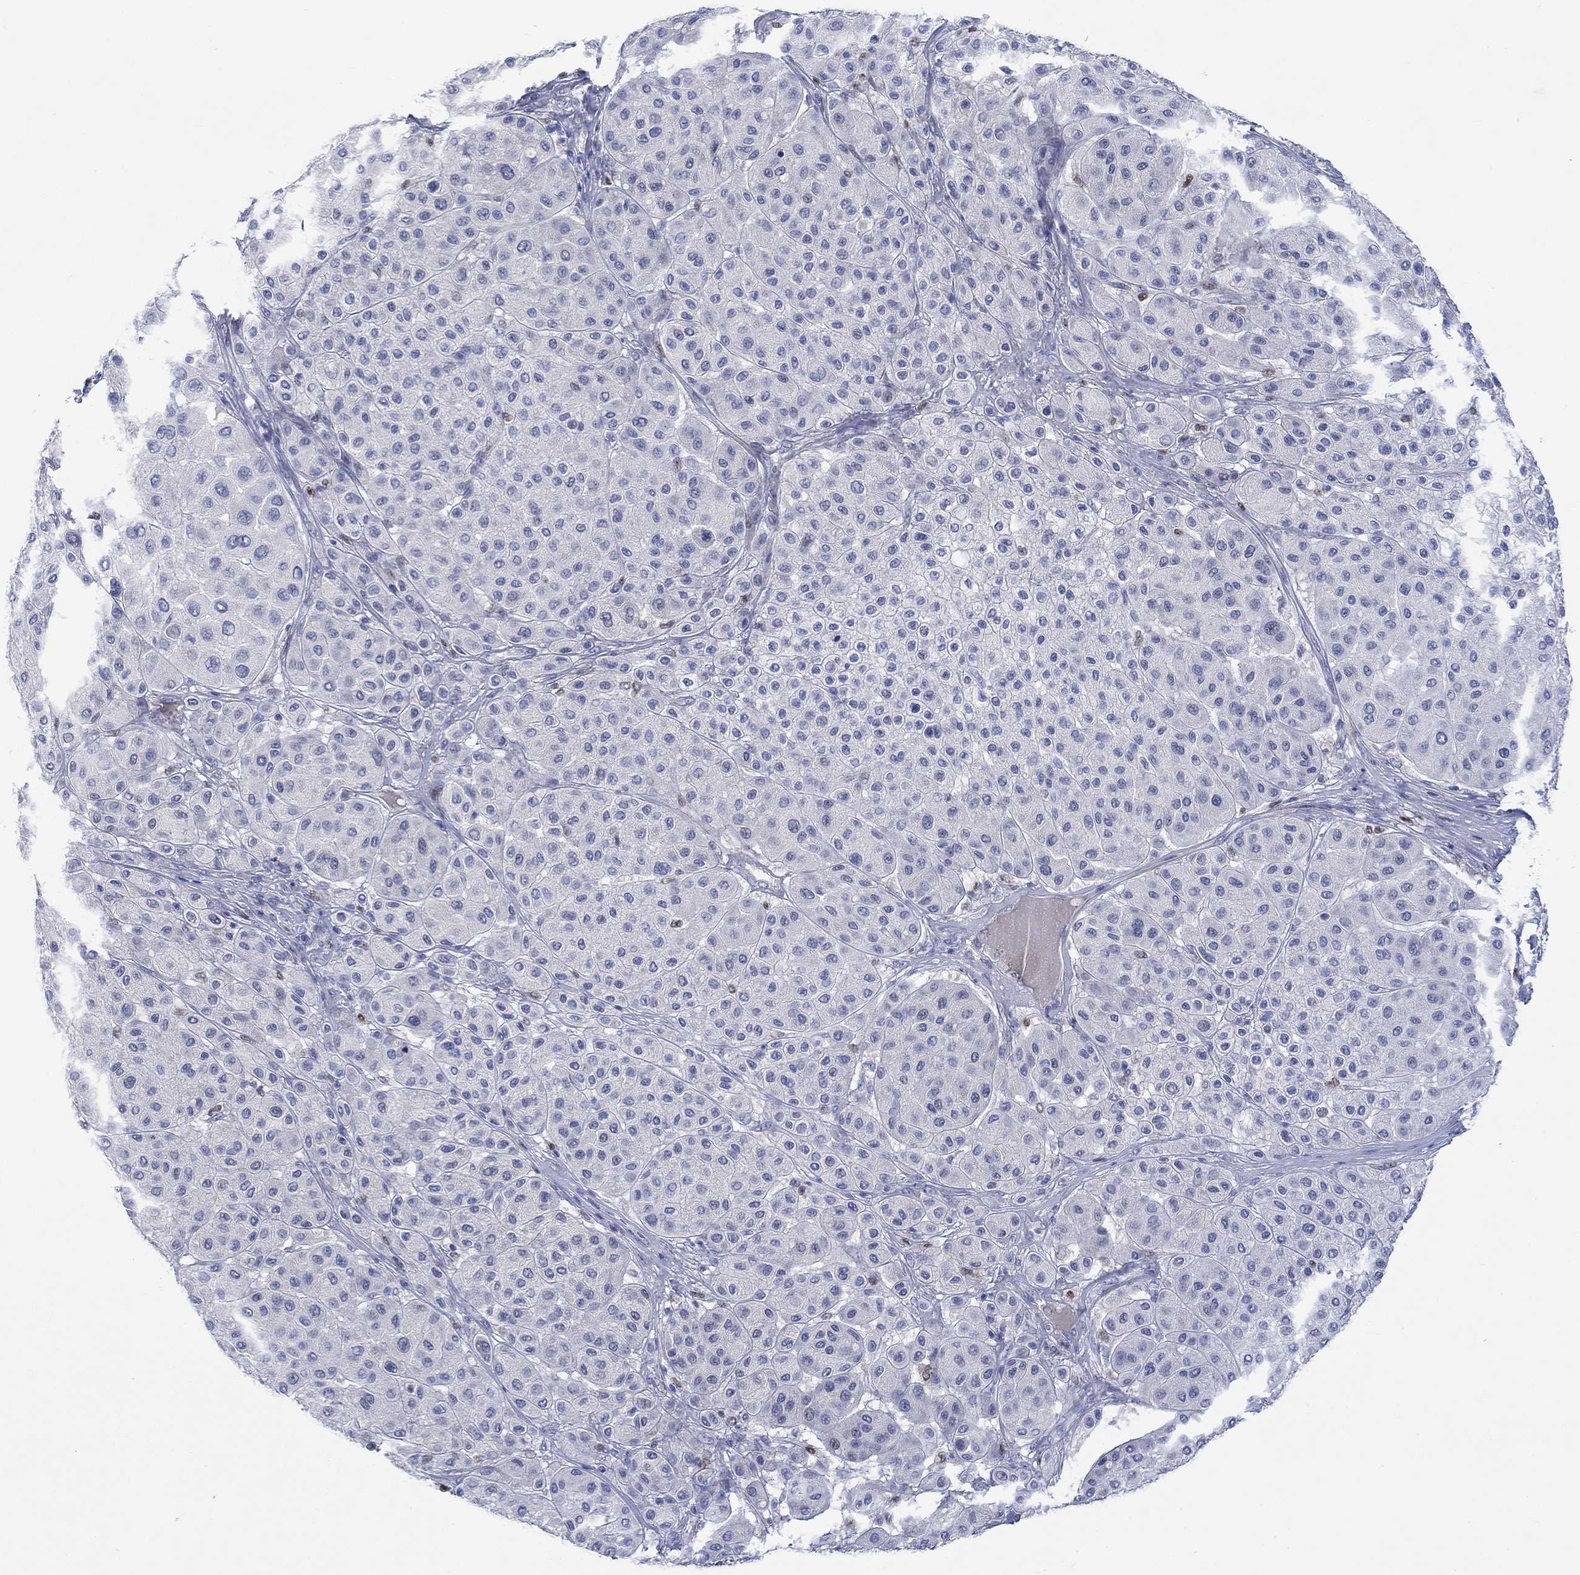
{"staining": {"intensity": "negative", "quantity": "none", "location": "none"}, "tissue": "melanoma", "cell_type": "Tumor cells", "image_type": "cancer", "snomed": [{"axis": "morphology", "description": "Malignant melanoma, Metastatic site"}, {"axis": "topography", "description": "Smooth muscle"}], "caption": "Immunohistochemistry (IHC) micrograph of neoplastic tissue: malignant melanoma (metastatic site) stained with DAB shows no significant protein staining in tumor cells. (DAB IHC with hematoxylin counter stain).", "gene": "DLK1", "patient": {"sex": "male", "age": 41}}